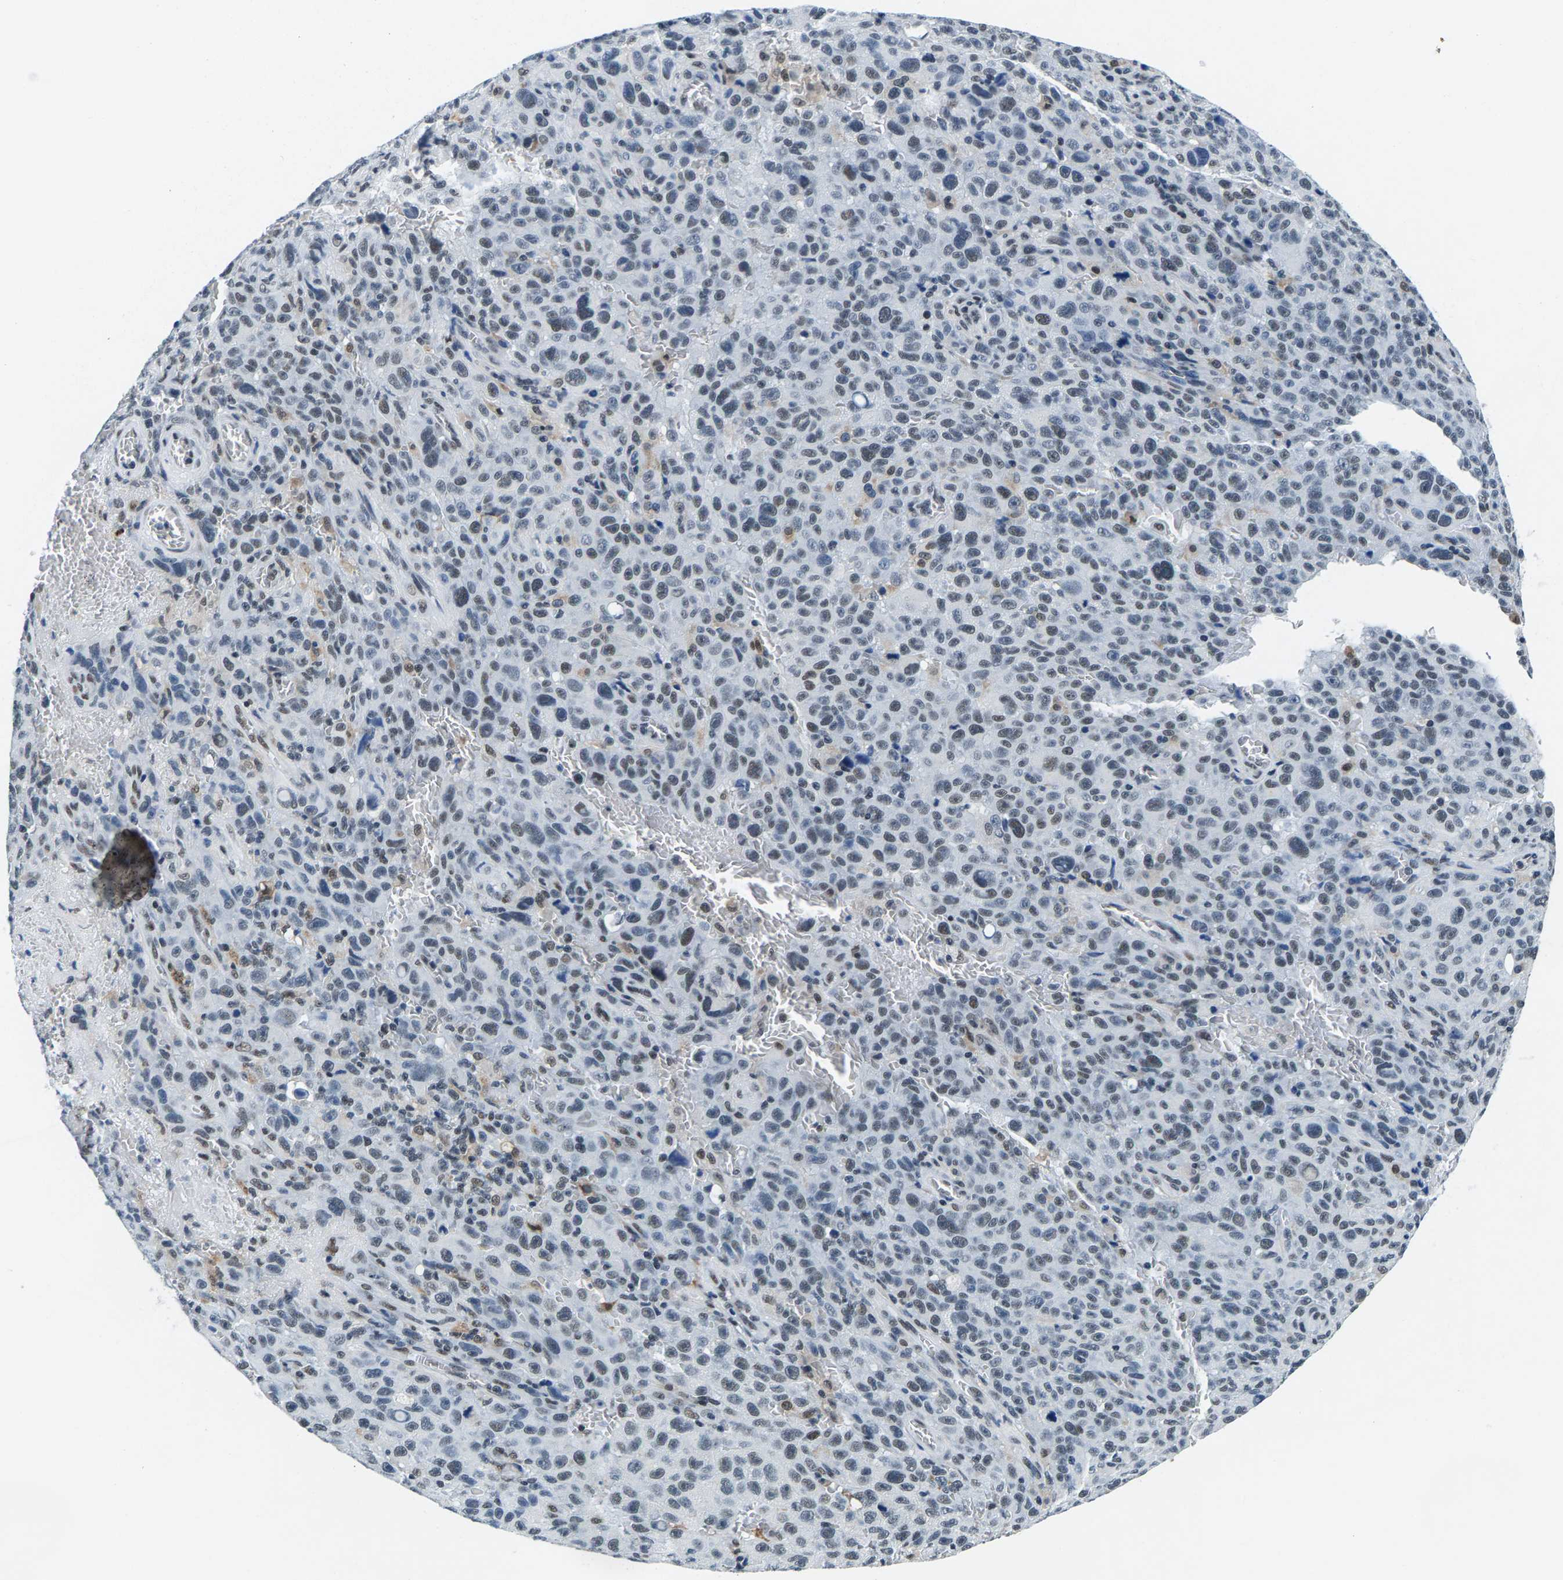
{"staining": {"intensity": "weak", "quantity": "<25%", "location": "nuclear"}, "tissue": "melanoma", "cell_type": "Tumor cells", "image_type": "cancer", "snomed": [{"axis": "morphology", "description": "Malignant melanoma, NOS"}, {"axis": "topography", "description": "Skin"}], "caption": "Tumor cells are negative for brown protein staining in melanoma. (Immunohistochemistry, brightfield microscopy, high magnification).", "gene": "ATF2", "patient": {"sex": "female", "age": 82}}